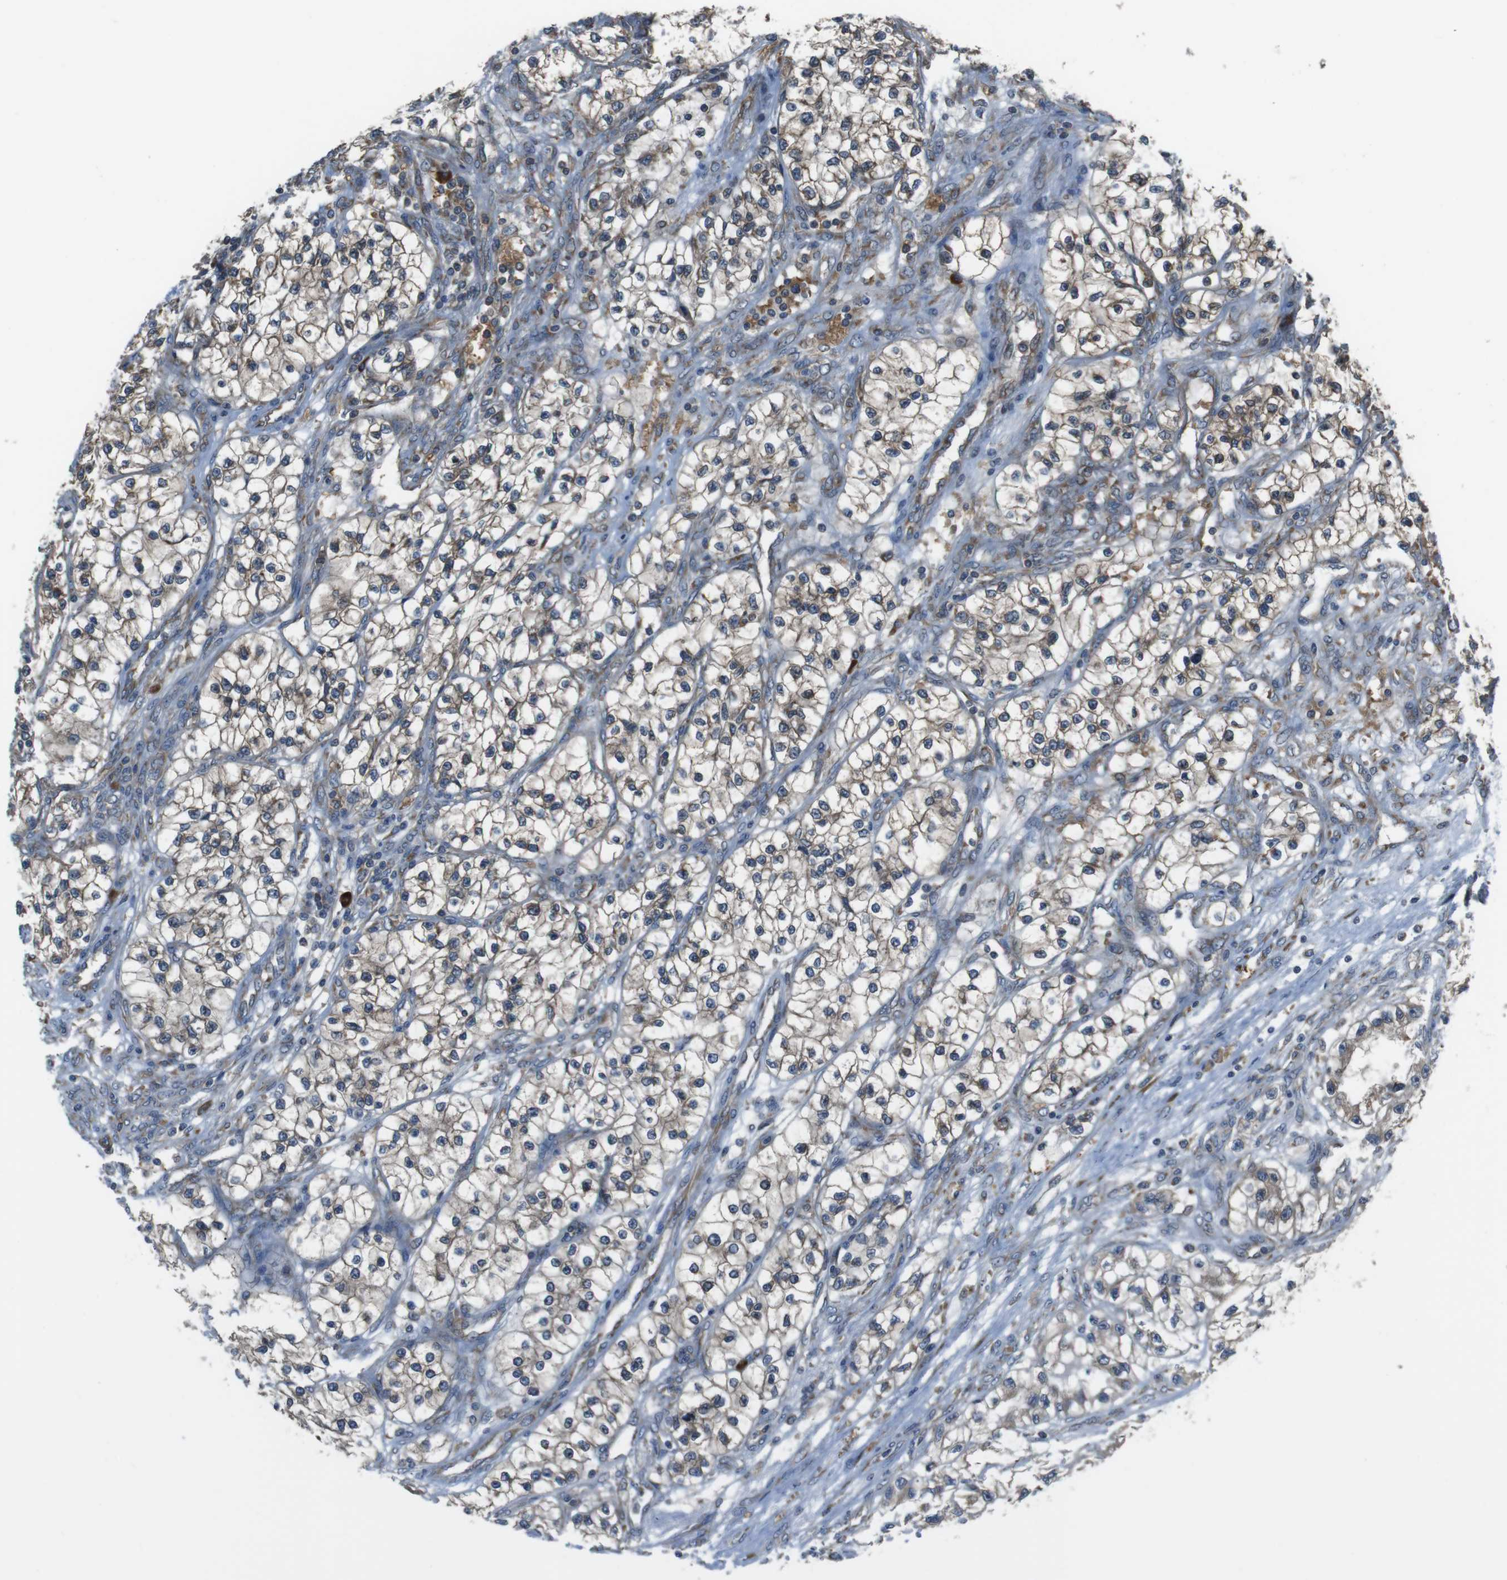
{"staining": {"intensity": "moderate", "quantity": ">75%", "location": "cytoplasmic/membranous"}, "tissue": "renal cancer", "cell_type": "Tumor cells", "image_type": "cancer", "snomed": [{"axis": "morphology", "description": "Adenocarcinoma, NOS"}, {"axis": "topography", "description": "Kidney"}], "caption": "Renal cancer tissue shows moderate cytoplasmic/membranous staining in about >75% of tumor cells", "gene": "SSR3", "patient": {"sex": "female", "age": 57}}